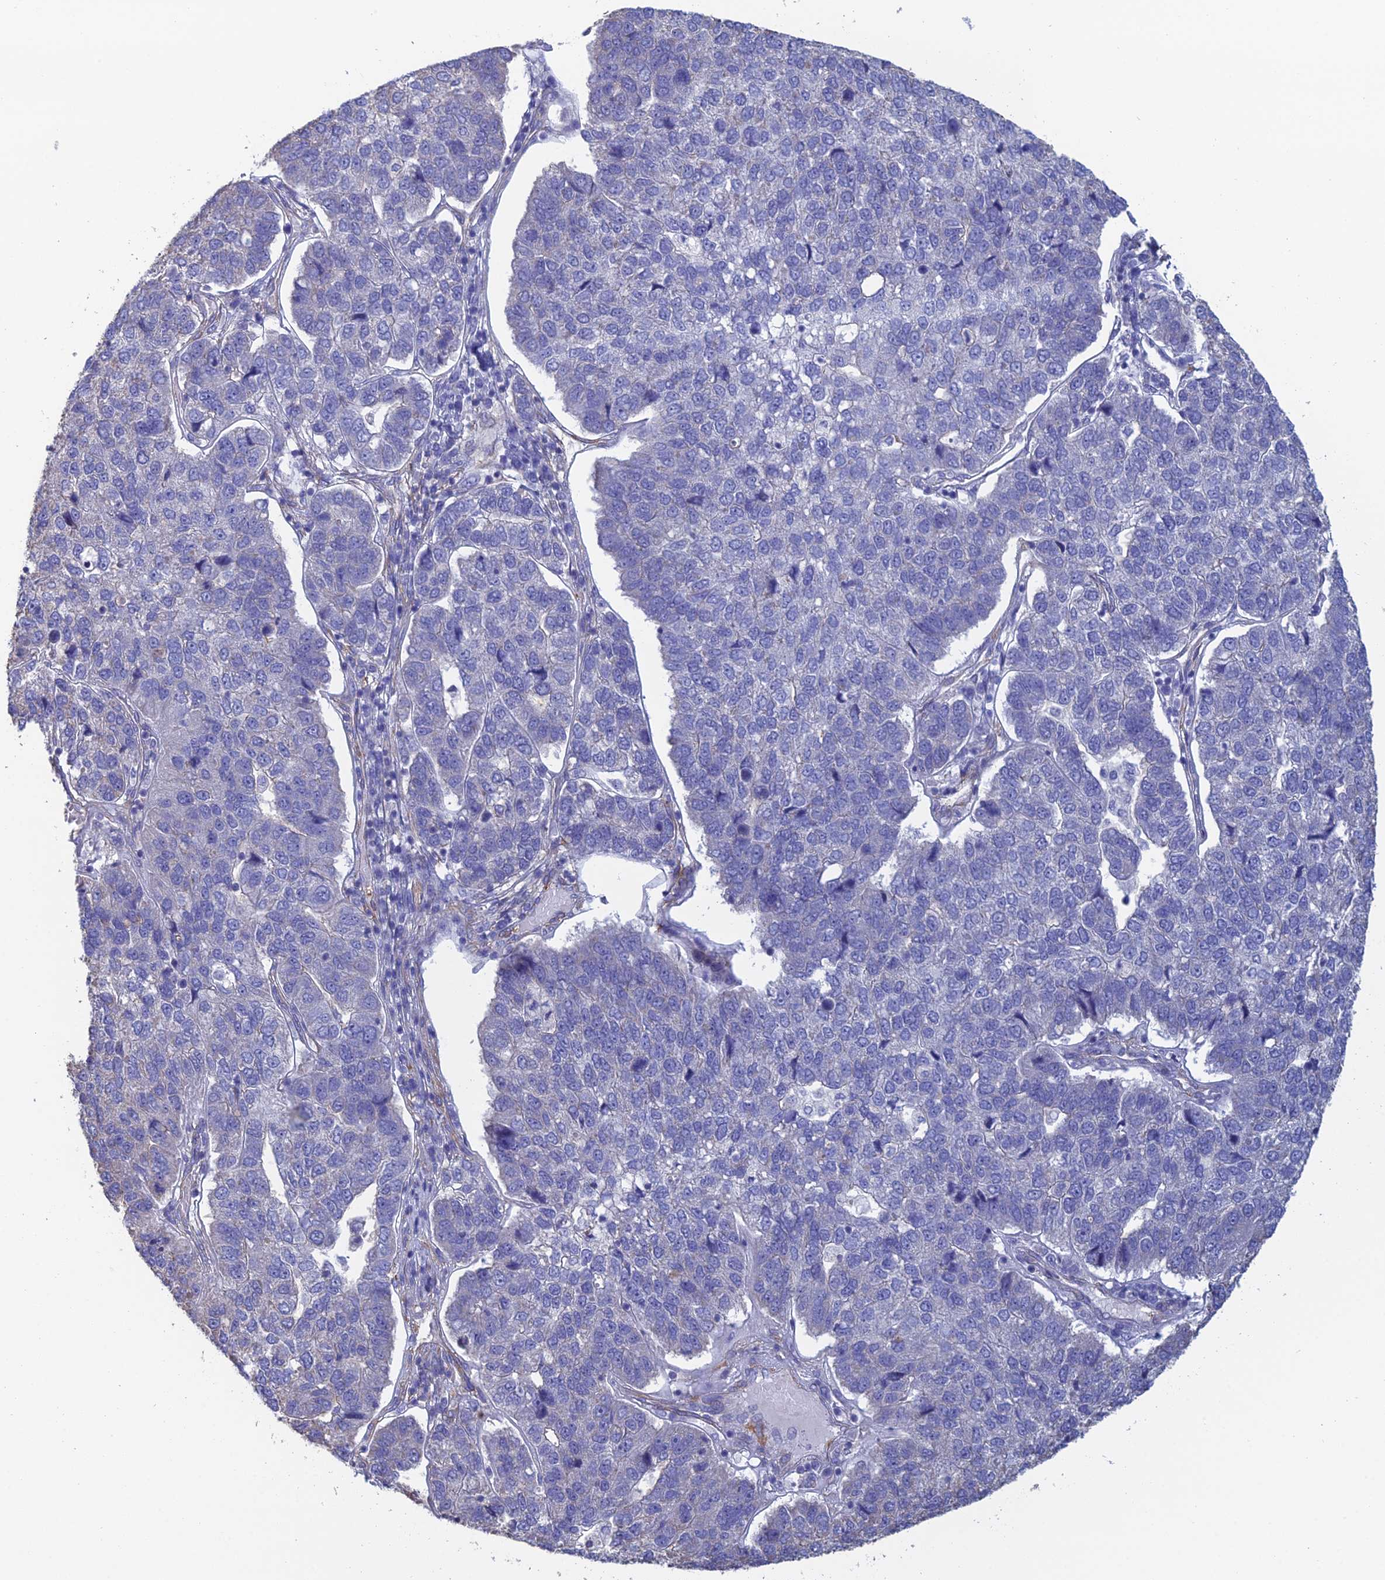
{"staining": {"intensity": "negative", "quantity": "none", "location": "none"}, "tissue": "pancreatic cancer", "cell_type": "Tumor cells", "image_type": "cancer", "snomed": [{"axis": "morphology", "description": "Adenocarcinoma, NOS"}, {"axis": "topography", "description": "Pancreas"}], "caption": "Protein analysis of pancreatic cancer (adenocarcinoma) demonstrates no significant staining in tumor cells.", "gene": "PCDHA5", "patient": {"sex": "female", "age": 61}}